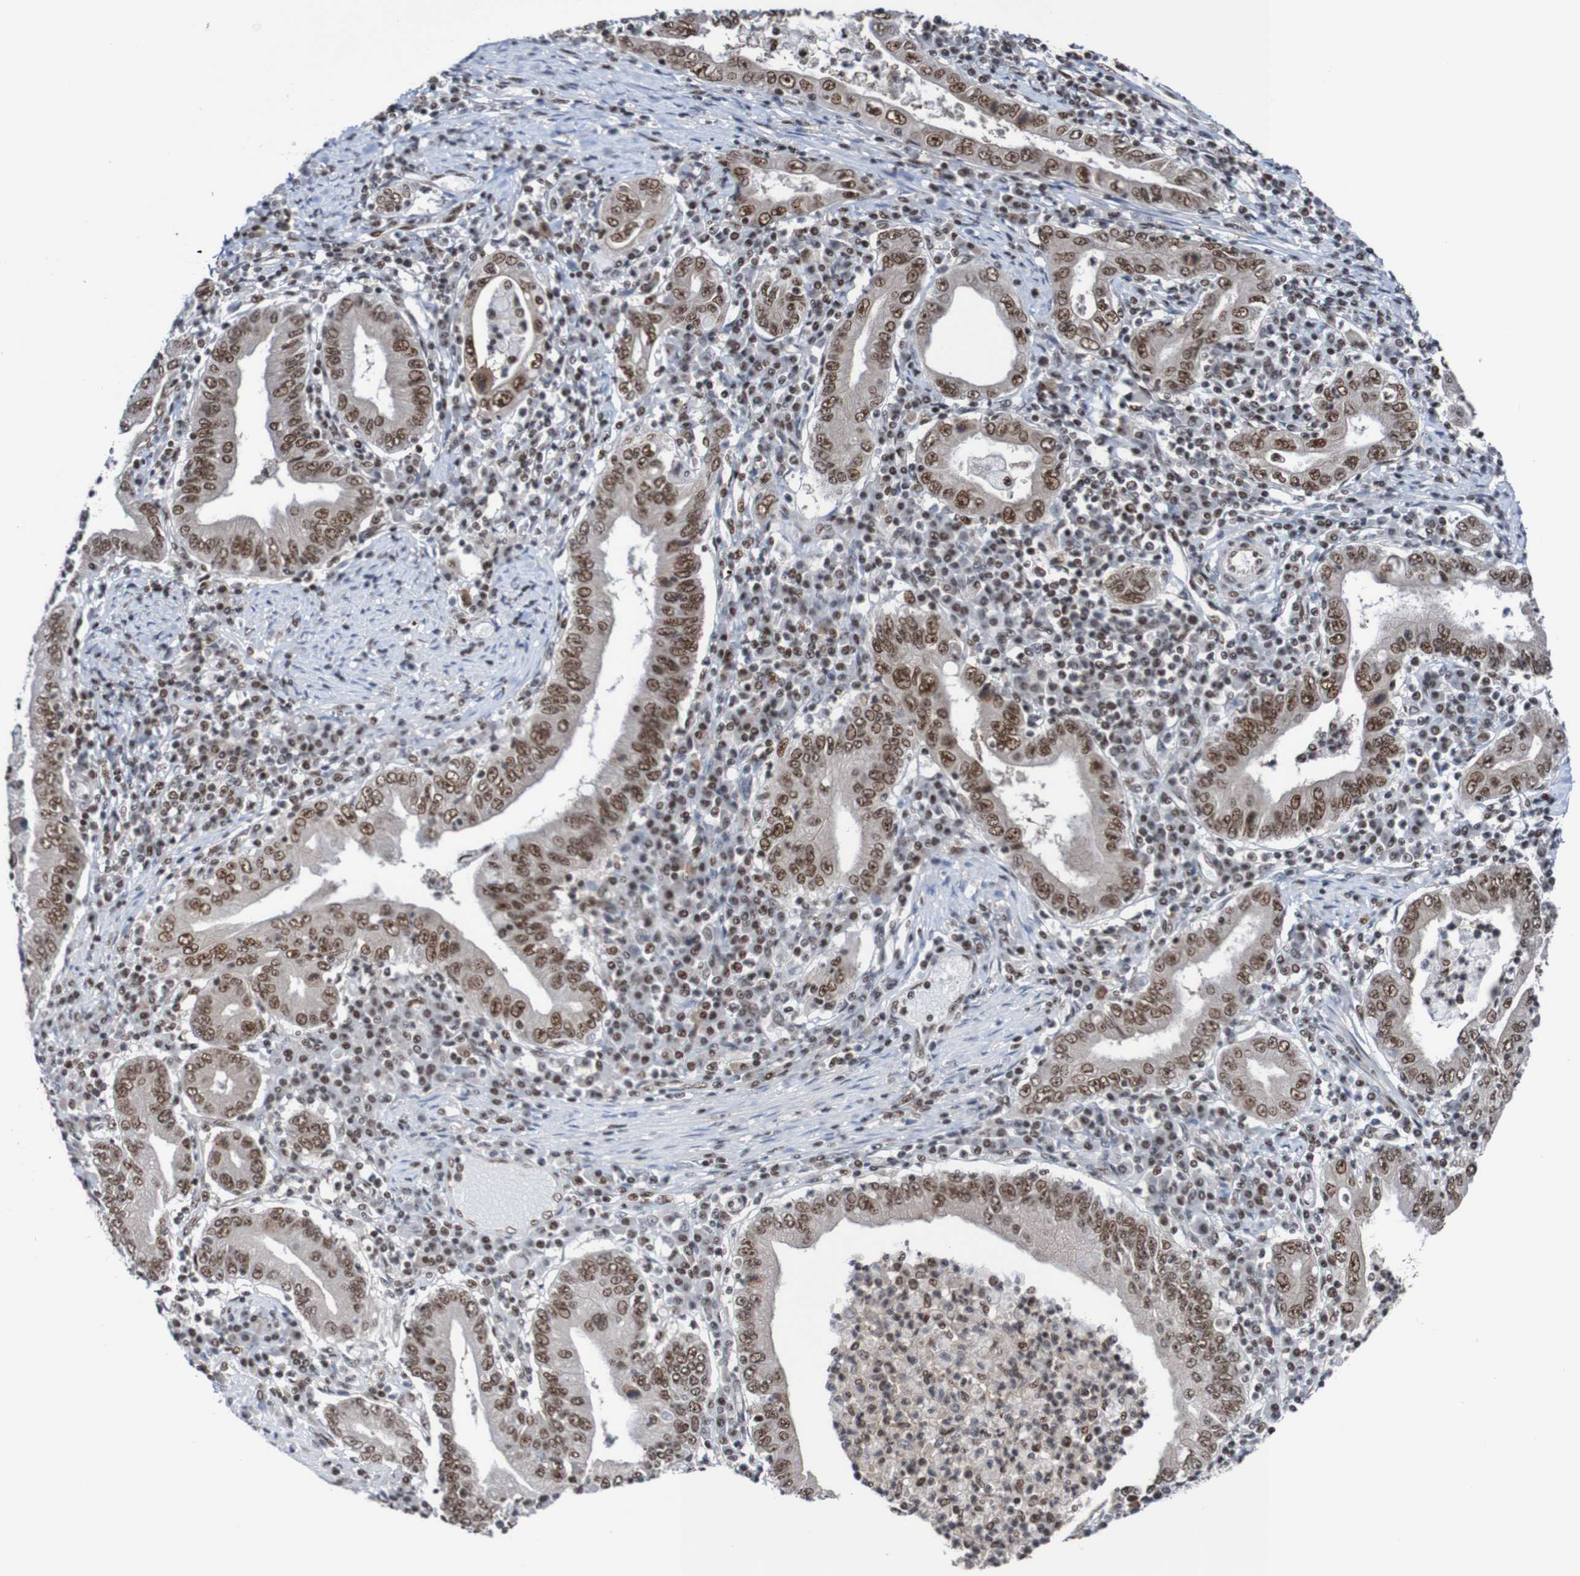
{"staining": {"intensity": "moderate", "quantity": ">75%", "location": "nuclear"}, "tissue": "stomach cancer", "cell_type": "Tumor cells", "image_type": "cancer", "snomed": [{"axis": "morphology", "description": "Normal tissue, NOS"}, {"axis": "morphology", "description": "Adenocarcinoma, NOS"}, {"axis": "topography", "description": "Esophagus"}, {"axis": "topography", "description": "Stomach, upper"}, {"axis": "topography", "description": "Peripheral nerve tissue"}], "caption": "A brown stain shows moderate nuclear staining of a protein in stomach cancer tumor cells.", "gene": "CDC5L", "patient": {"sex": "male", "age": 62}}